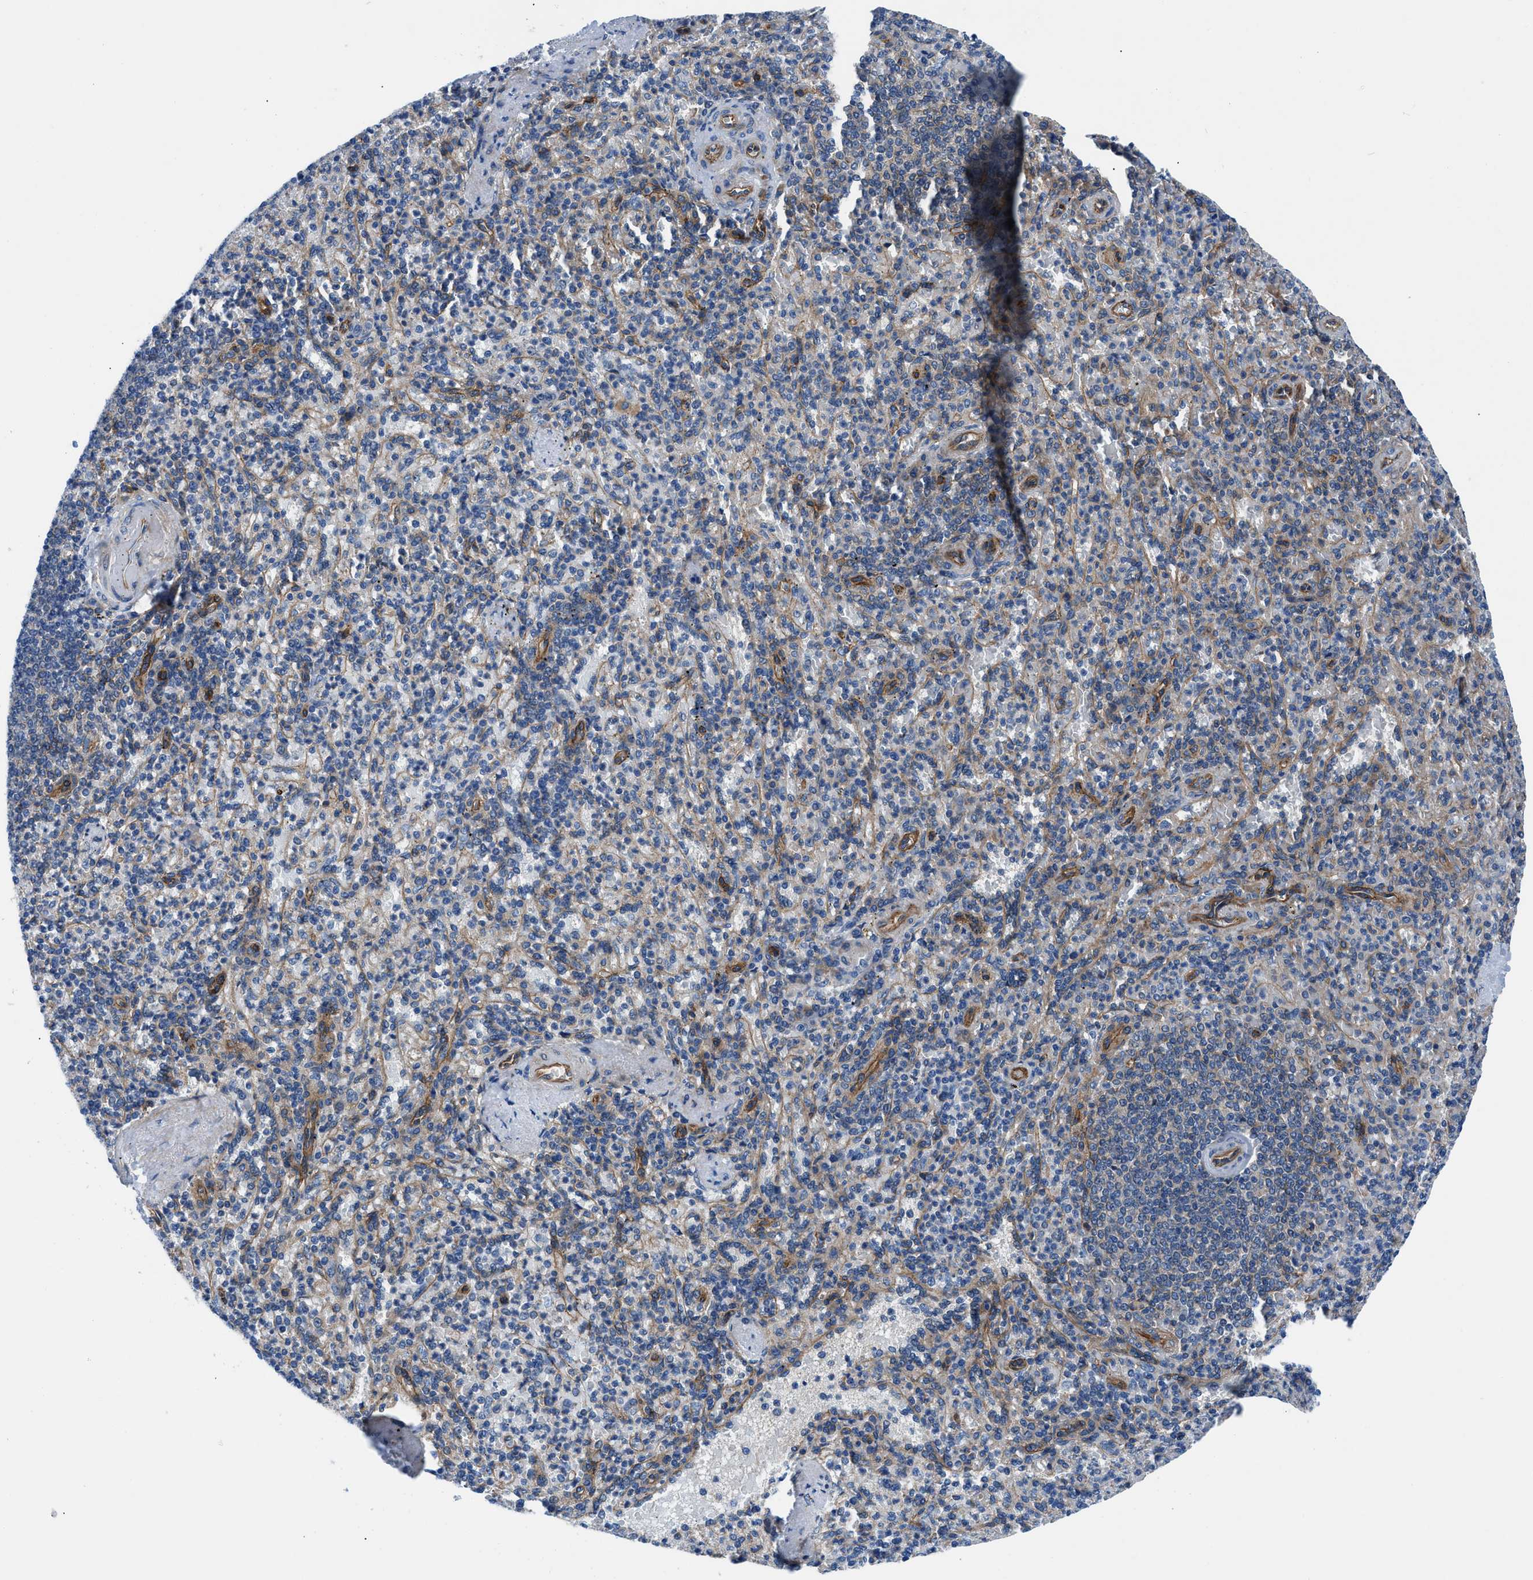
{"staining": {"intensity": "weak", "quantity": "25%-75%", "location": "cytoplasmic/membranous"}, "tissue": "spleen", "cell_type": "Cells in red pulp", "image_type": "normal", "snomed": [{"axis": "morphology", "description": "Normal tissue, NOS"}, {"axis": "topography", "description": "Spleen"}], "caption": "This histopathology image exhibits immunohistochemistry (IHC) staining of unremarkable human spleen, with low weak cytoplasmic/membranous expression in about 25%-75% of cells in red pulp.", "gene": "TRIP4", "patient": {"sex": "female", "age": 74}}